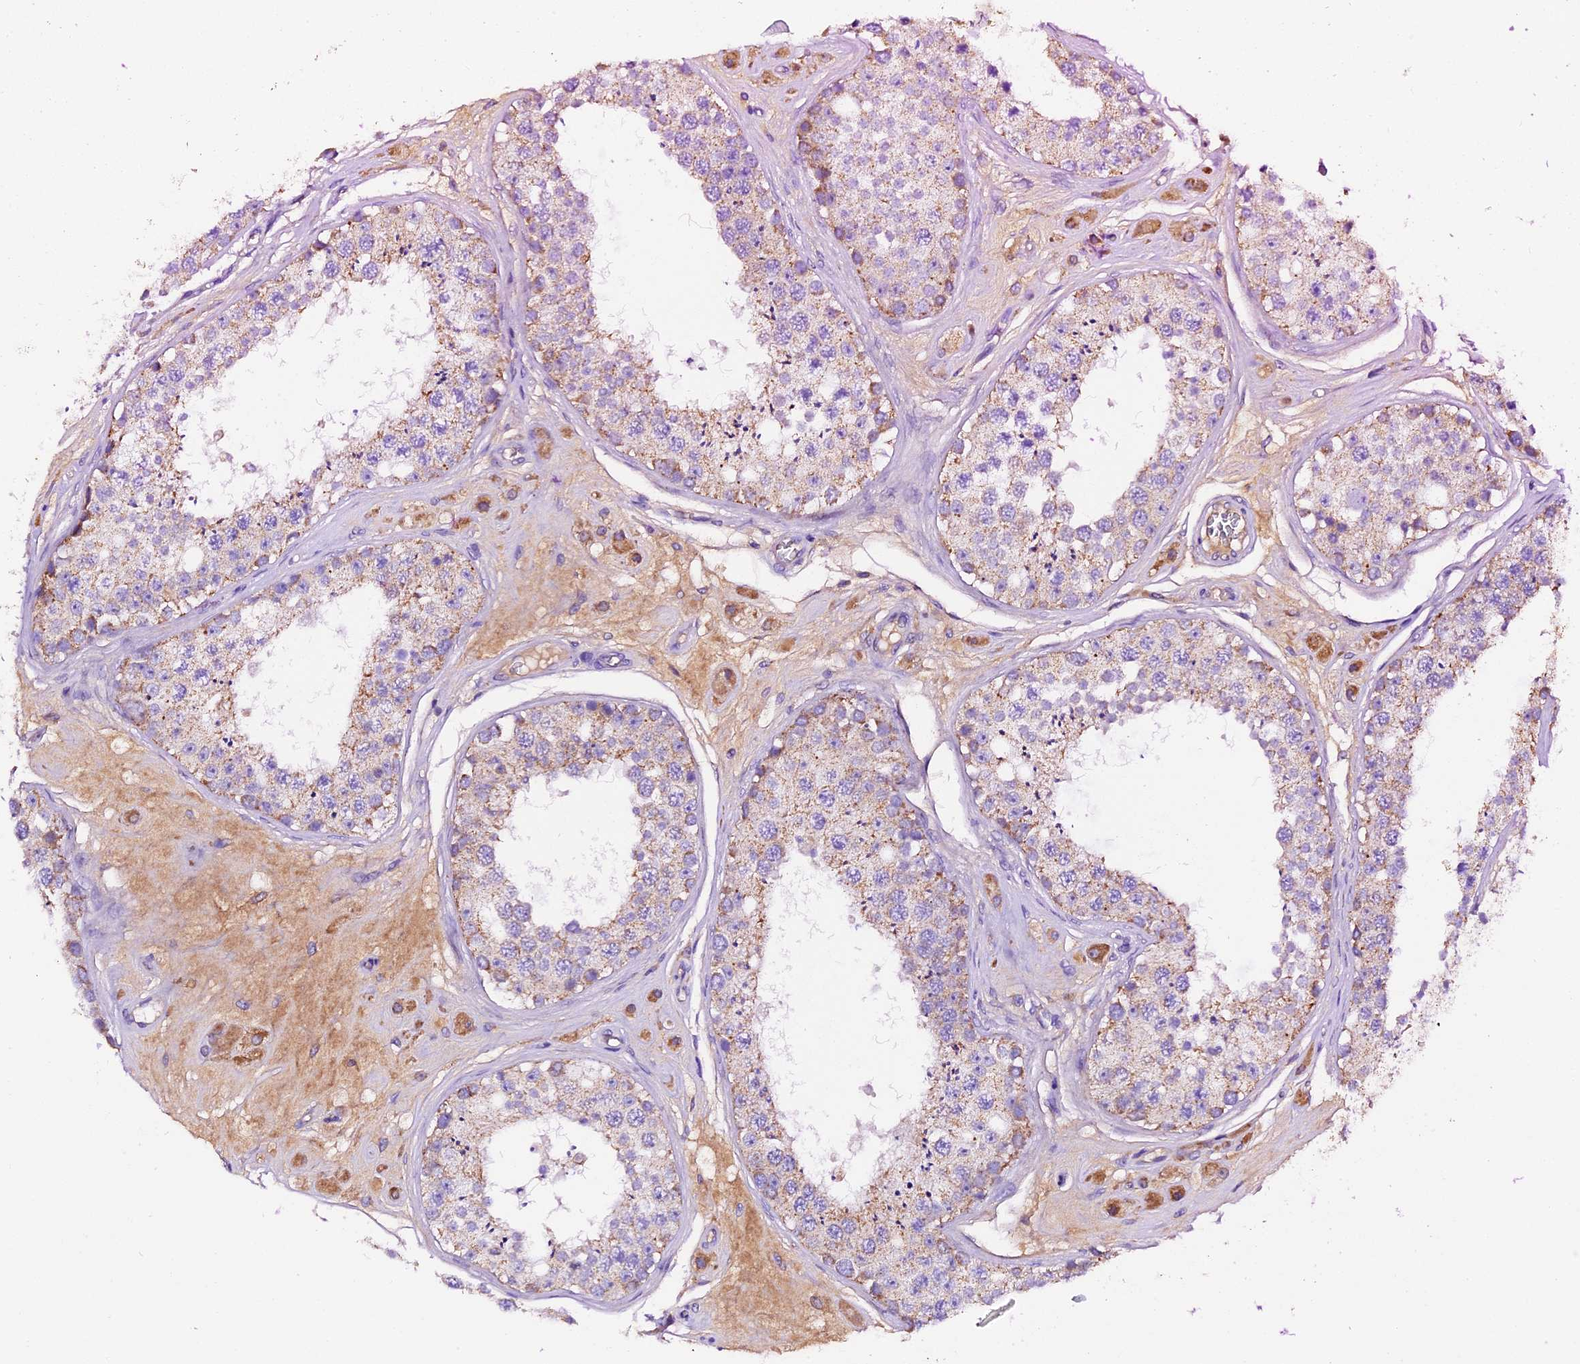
{"staining": {"intensity": "weak", "quantity": "25%-75%", "location": "cytoplasmic/membranous"}, "tissue": "testis", "cell_type": "Cells in seminiferous ducts", "image_type": "normal", "snomed": [{"axis": "morphology", "description": "Normal tissue, NOS"}, {"axis": "topography", "description": "Testis"}], "caption": "Cells in seminiferous ducts show weak cytoplasmic/membranous staining in approximately 25%-75% of cells in normal testis.", "gene": "SIX5", "patient": {"sex": "male", "age": 25}}